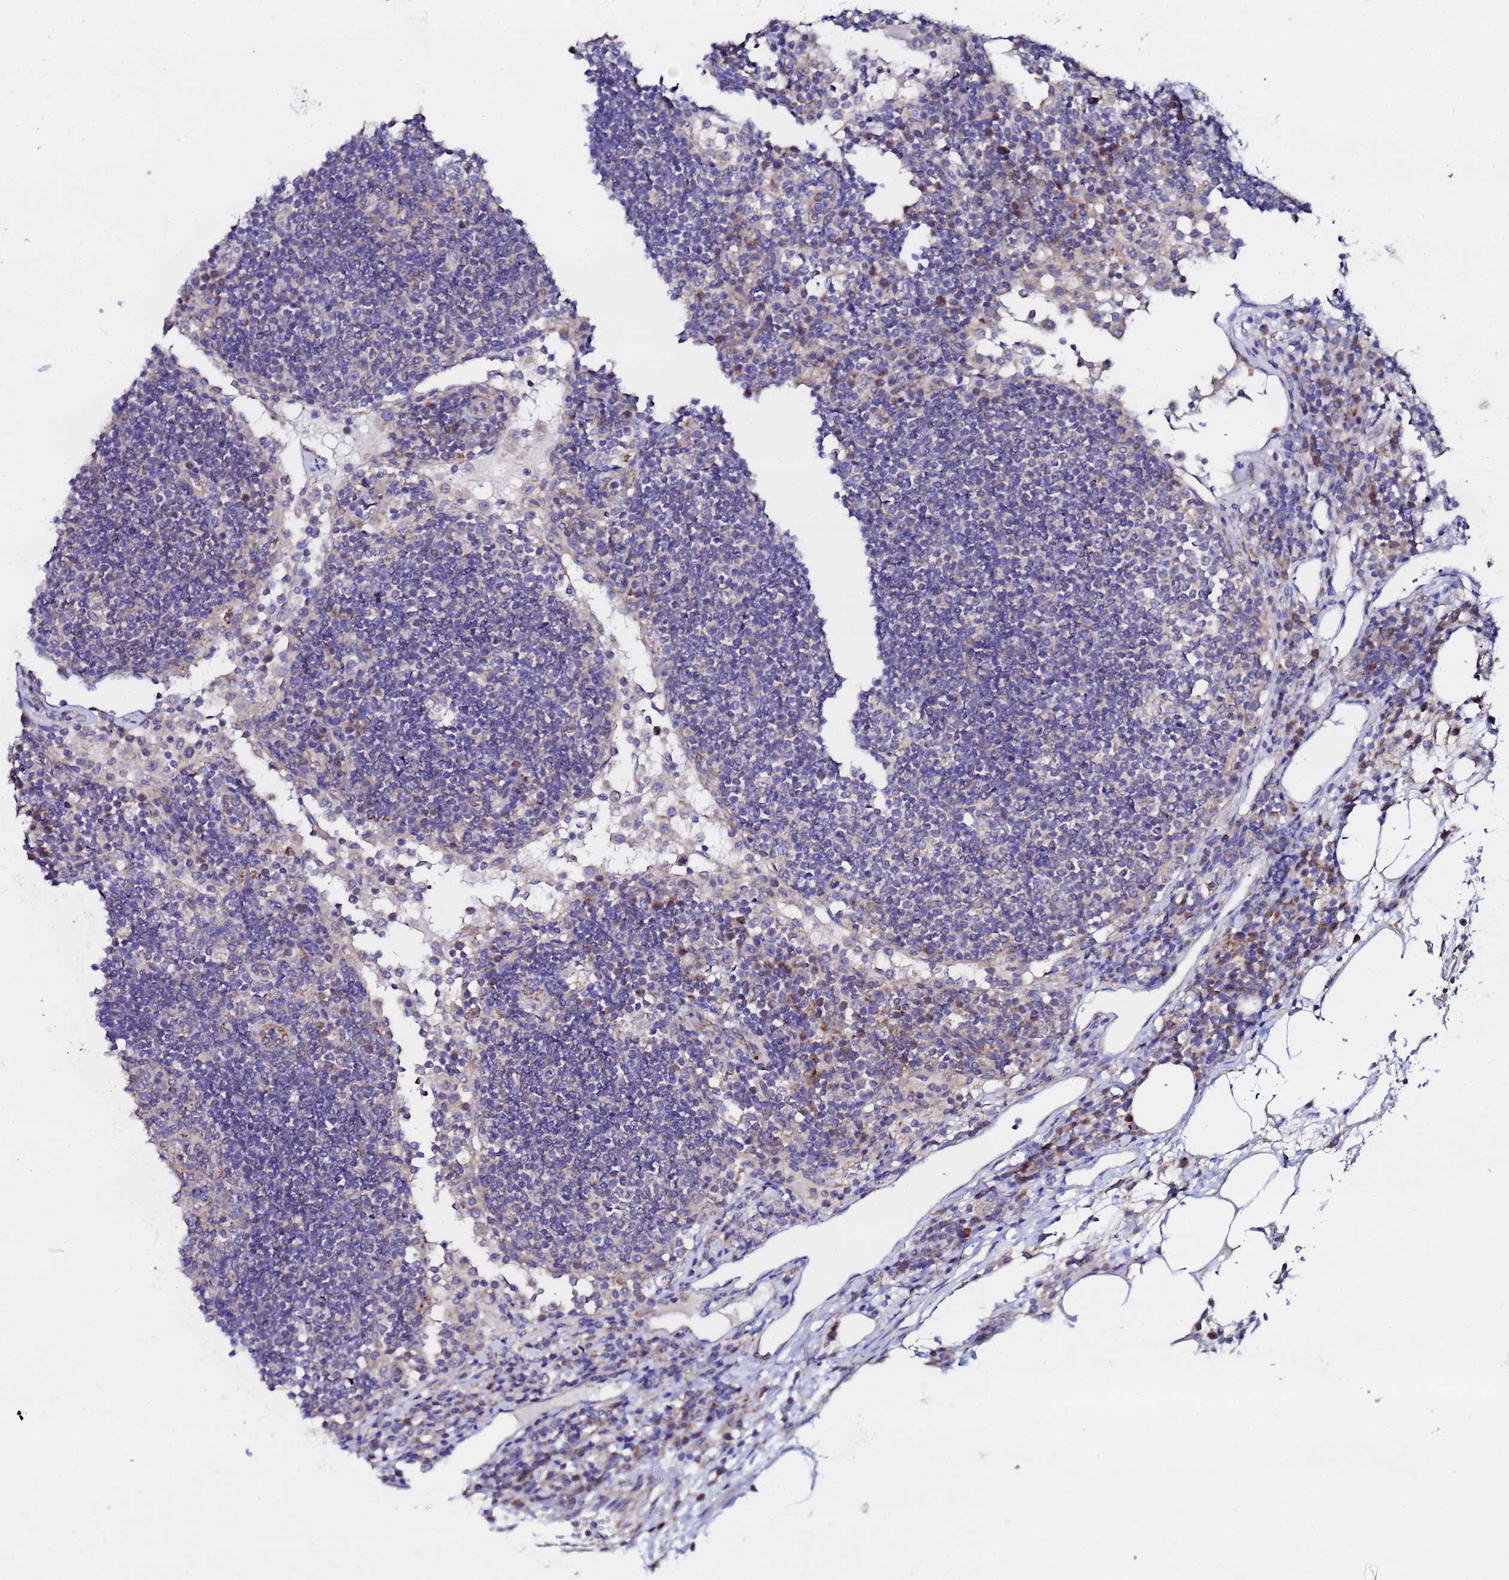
{"staining": {"intensity": "weak", "quantity": "<25%", "location": "cytoplasmic/membranous"}, "tissue": "lymph node", "cell_type": "Germinal center cells", "image_type": "normal", "snomed": [{"axis": "morphology", "description": "Normal tissue, NOS"}, {"axis": "topography", "description": "Lymph node"}], "caption": "An immunohistochemistry micrograph of normal lymph node is shown. There is no staining in germinal center cells of lymph node.", "gene": "FAHD2A", "patient": {"sex": "female", "age": 53}}